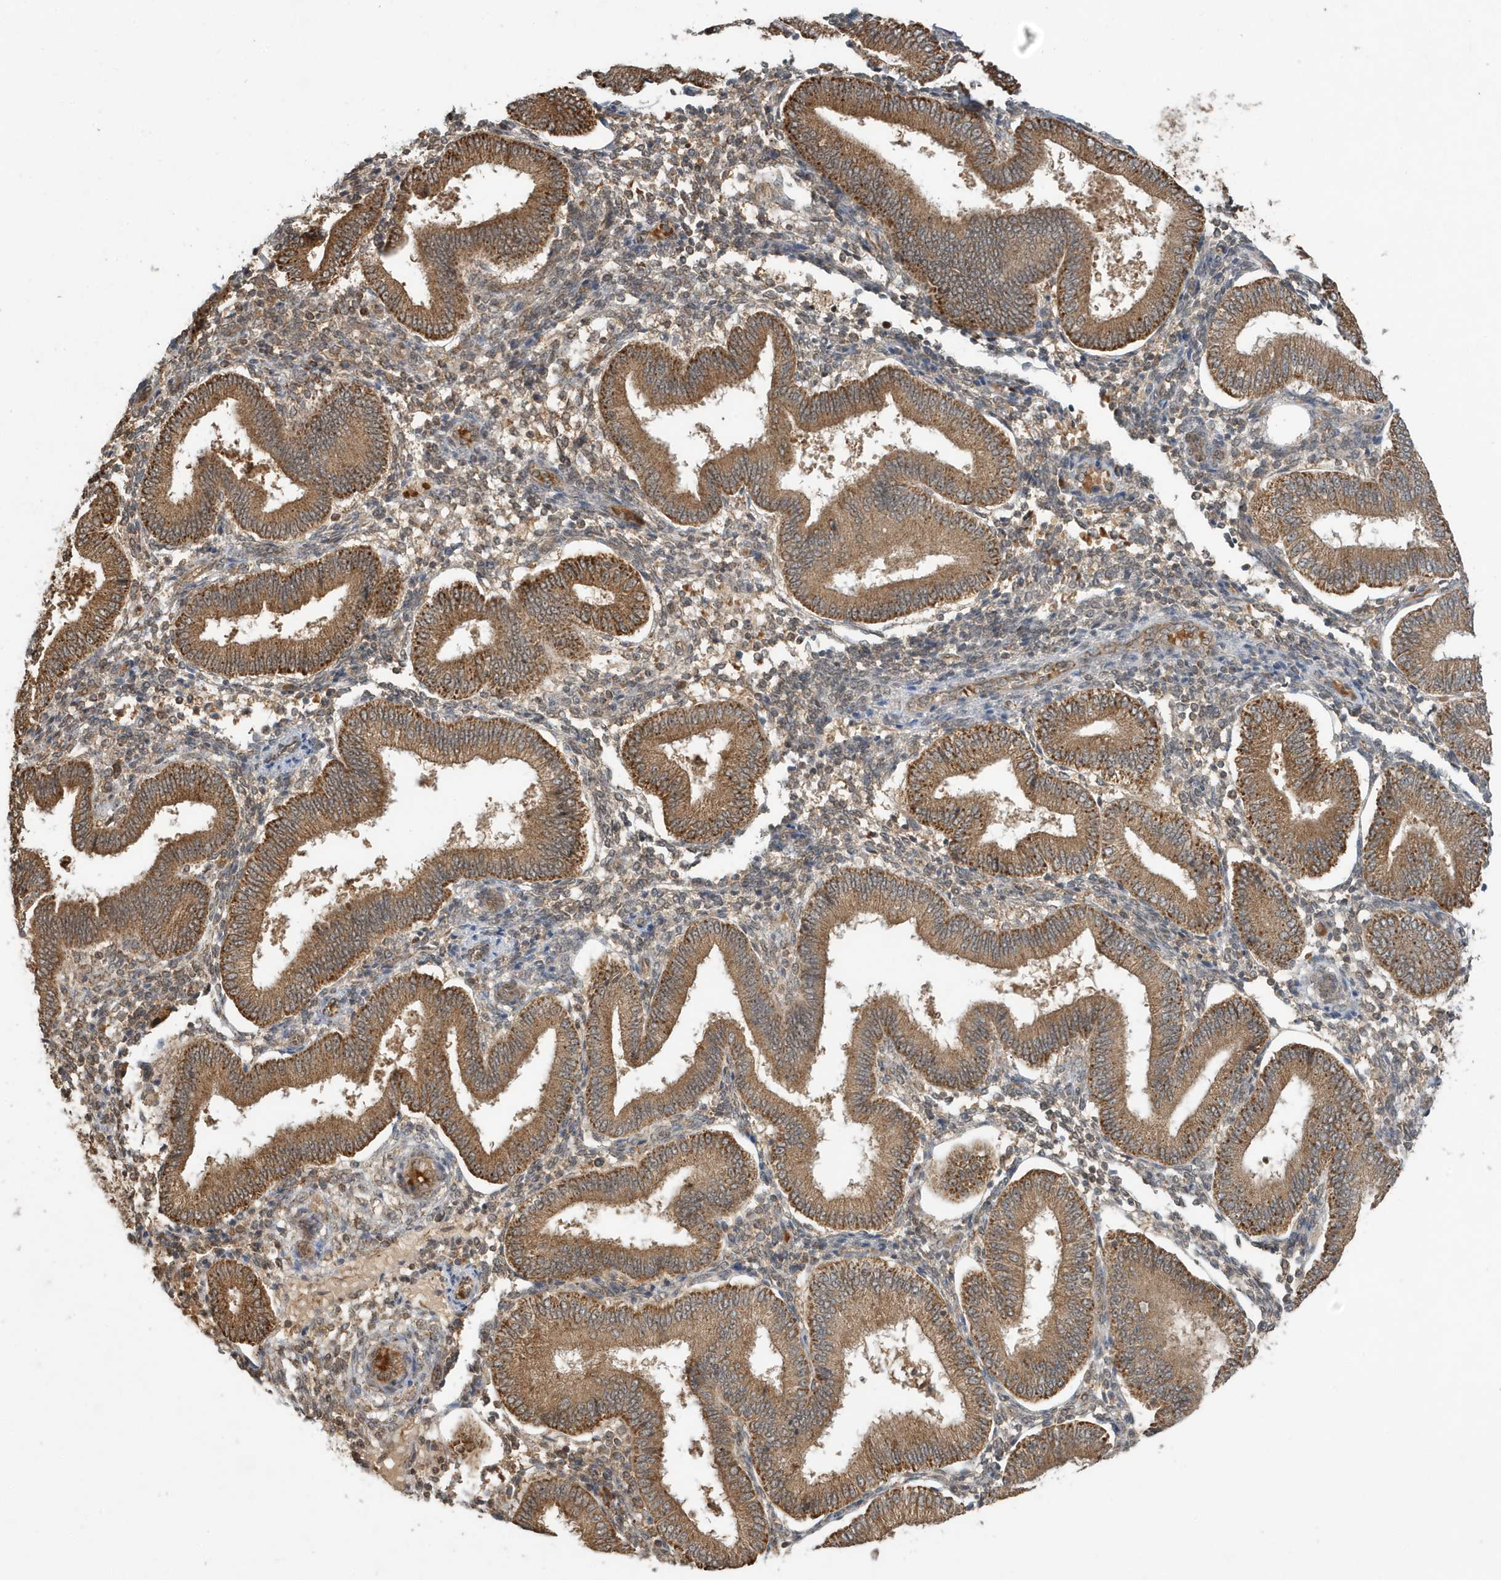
{"staining": {"intensity": "weak", "quantity": "25%-75%", "location": "cytoplasmic/membranous"}, "tissue": "endometrium", "cell_type": "Cells in endometrial stroma", "image_type": "normal", "snomed": [{"axis": "morphology", "description": "Normal tissue, NOS"}, {"axis": "topography", "description": "Endometrium"}], "caption": "A brown stain highlights weak cytoplasmic/membranous staining of a protein in cells in endometrial stroma of normal endometrium.", "gene": "ABCB9", "patient": {"sex": "female", "age": 39}}